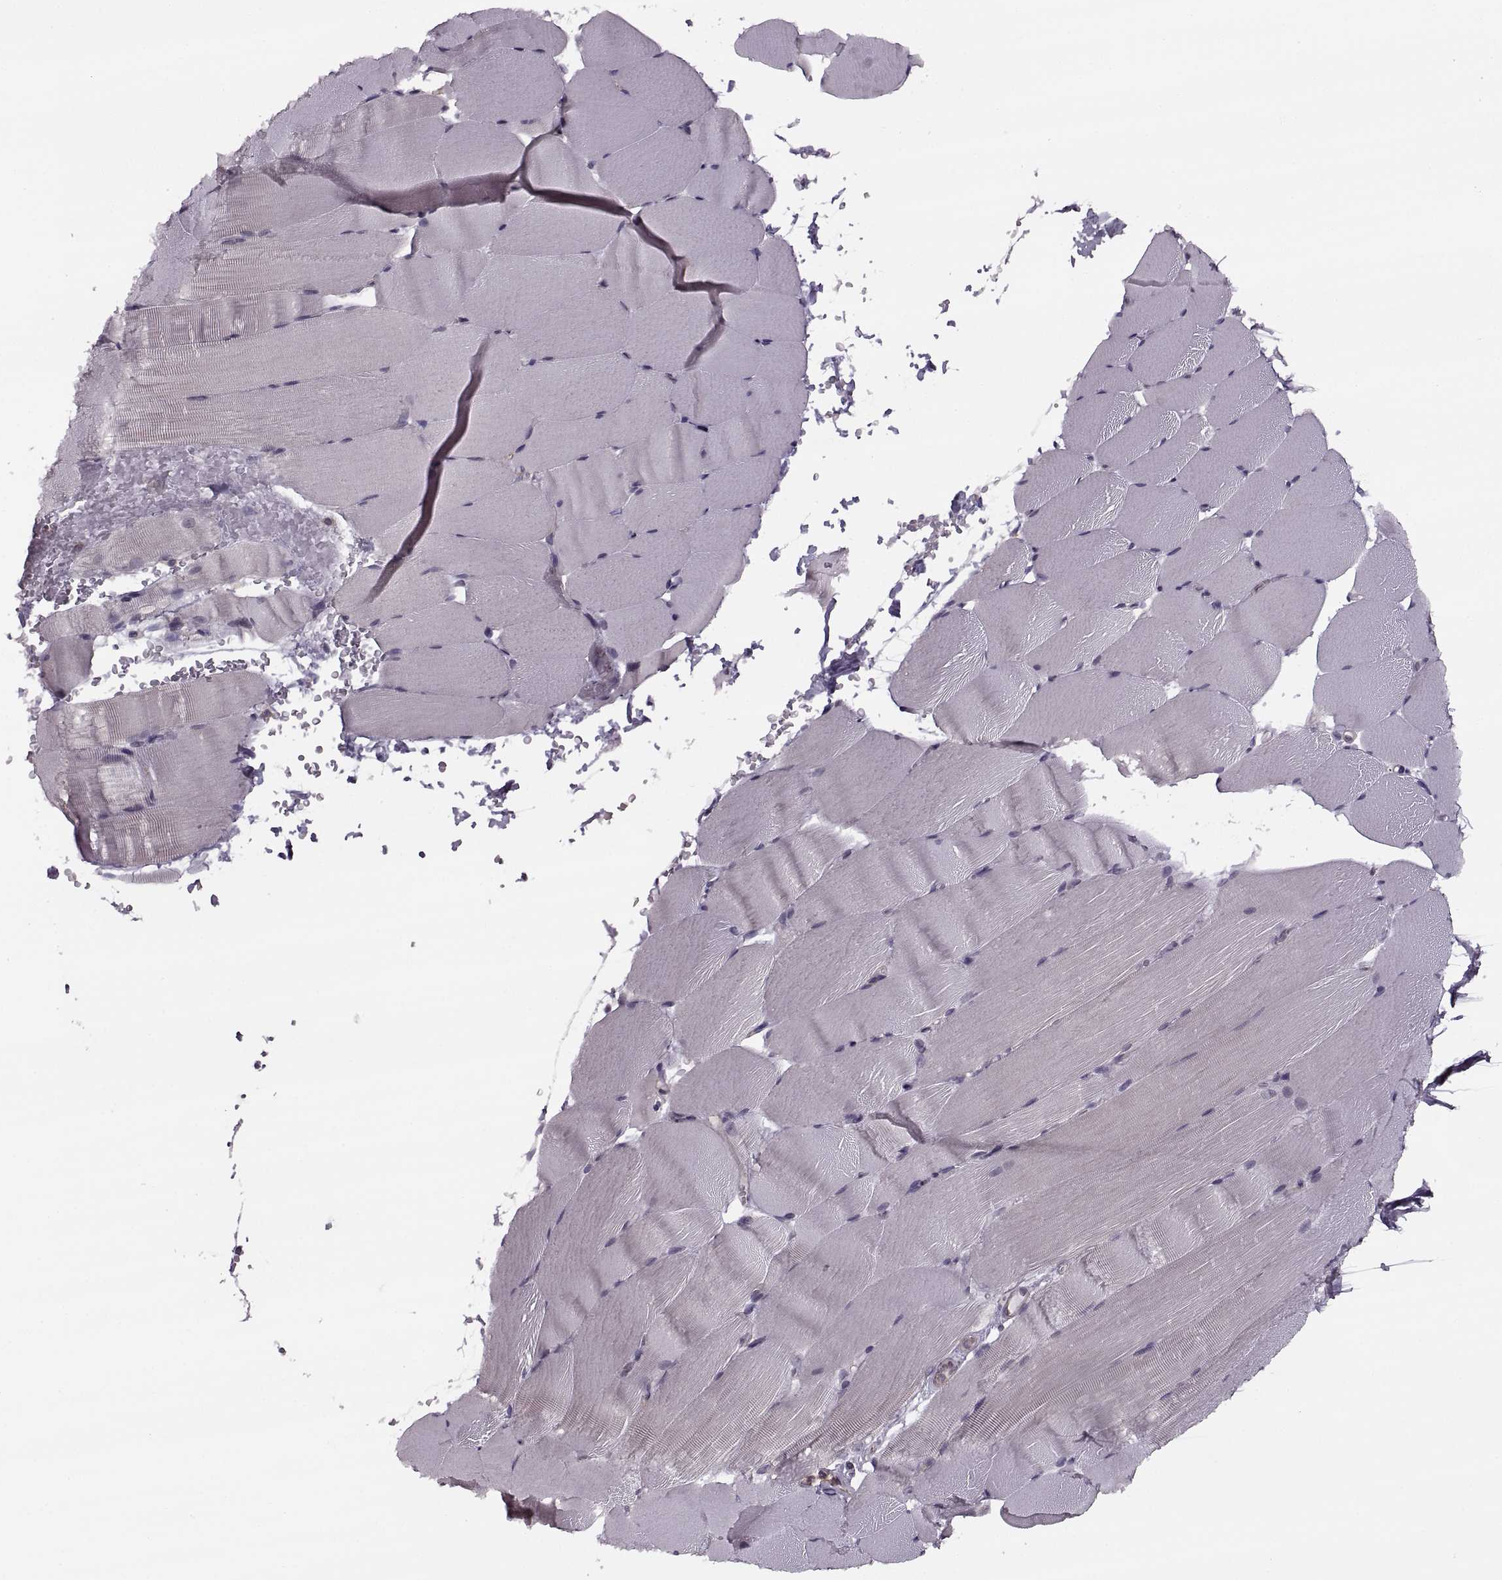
{"staining": {"intensity": "negative", "quantity": "none", "location": "none"}, "tissue": "skeletal muscle", "cell_type": "Myocytes", "image_type": "normal", "snomed": [{"axis": "morphology", "description": "Normal tissue, NOS"}, {"axis": "topography", "description": "Skeletal muscle"}], "caption": "Immunohistochemistry (IHC) histopathology image of benign skeletal muscle: skeletal muscle stained with DAB (3,3'-diaminobenzidine) displays no significant protein staining in myocytes.", "gene": "LUZP2", "patient": {"sex": "female", "age": 37}}